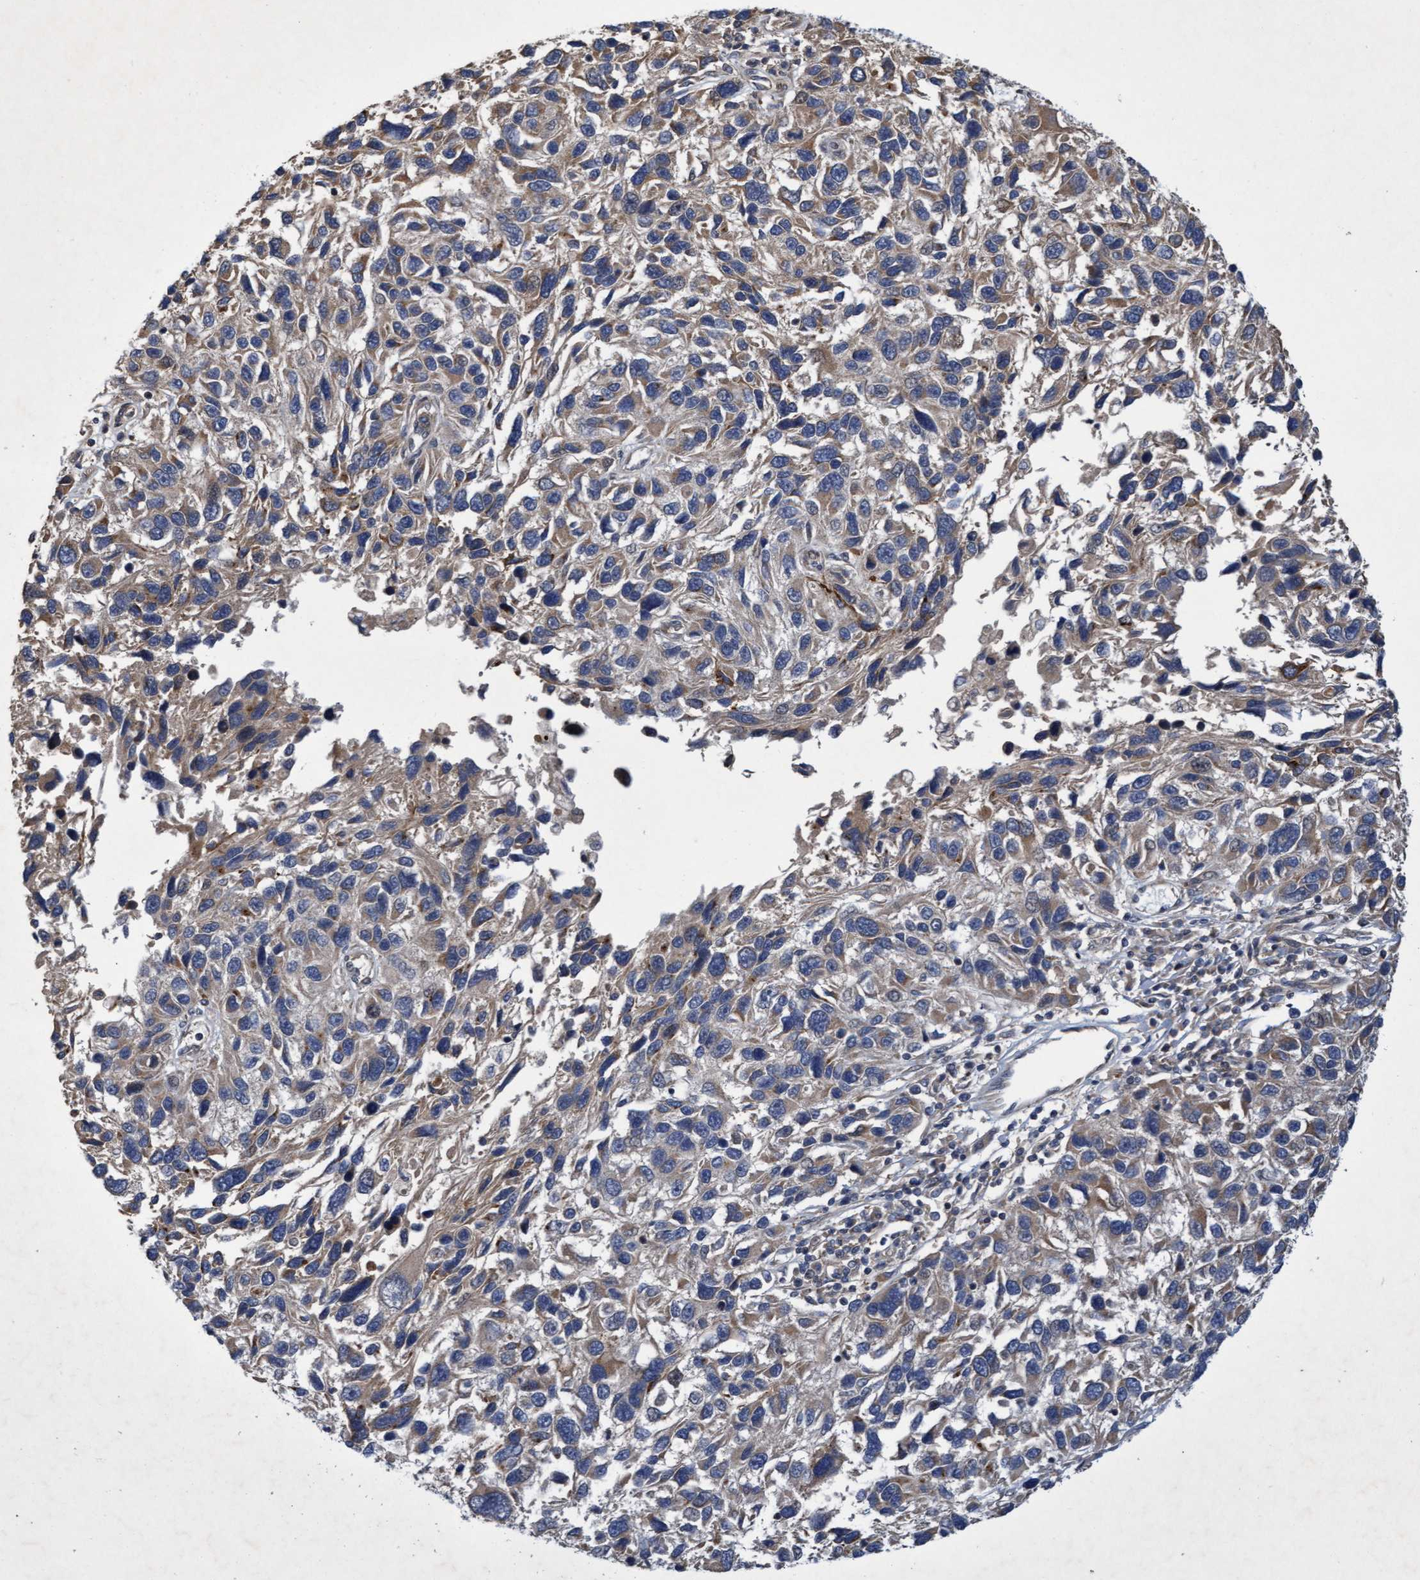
{"staining": {"intensity": "weak", "quantity": ">75%", "location": "cytoplasmic/membranous"}, "tissue": "melanoma", "cell_type": "Tumor cells", "image_type": "cancer", "snomed": [{"axis": "morphology", "description": "Malignant melanoma, NOS"}, {"axis": "topography", "description": "Skin"}], "caption": "This photomicrograph demonstrates immunohistochemistry staining of human melanoma, with low weak cytoplasmic/membranous expression in approximately >75% of tumor cells.", "gene": "ZNF677", "patient": {"sex": "male", "age": 53}}